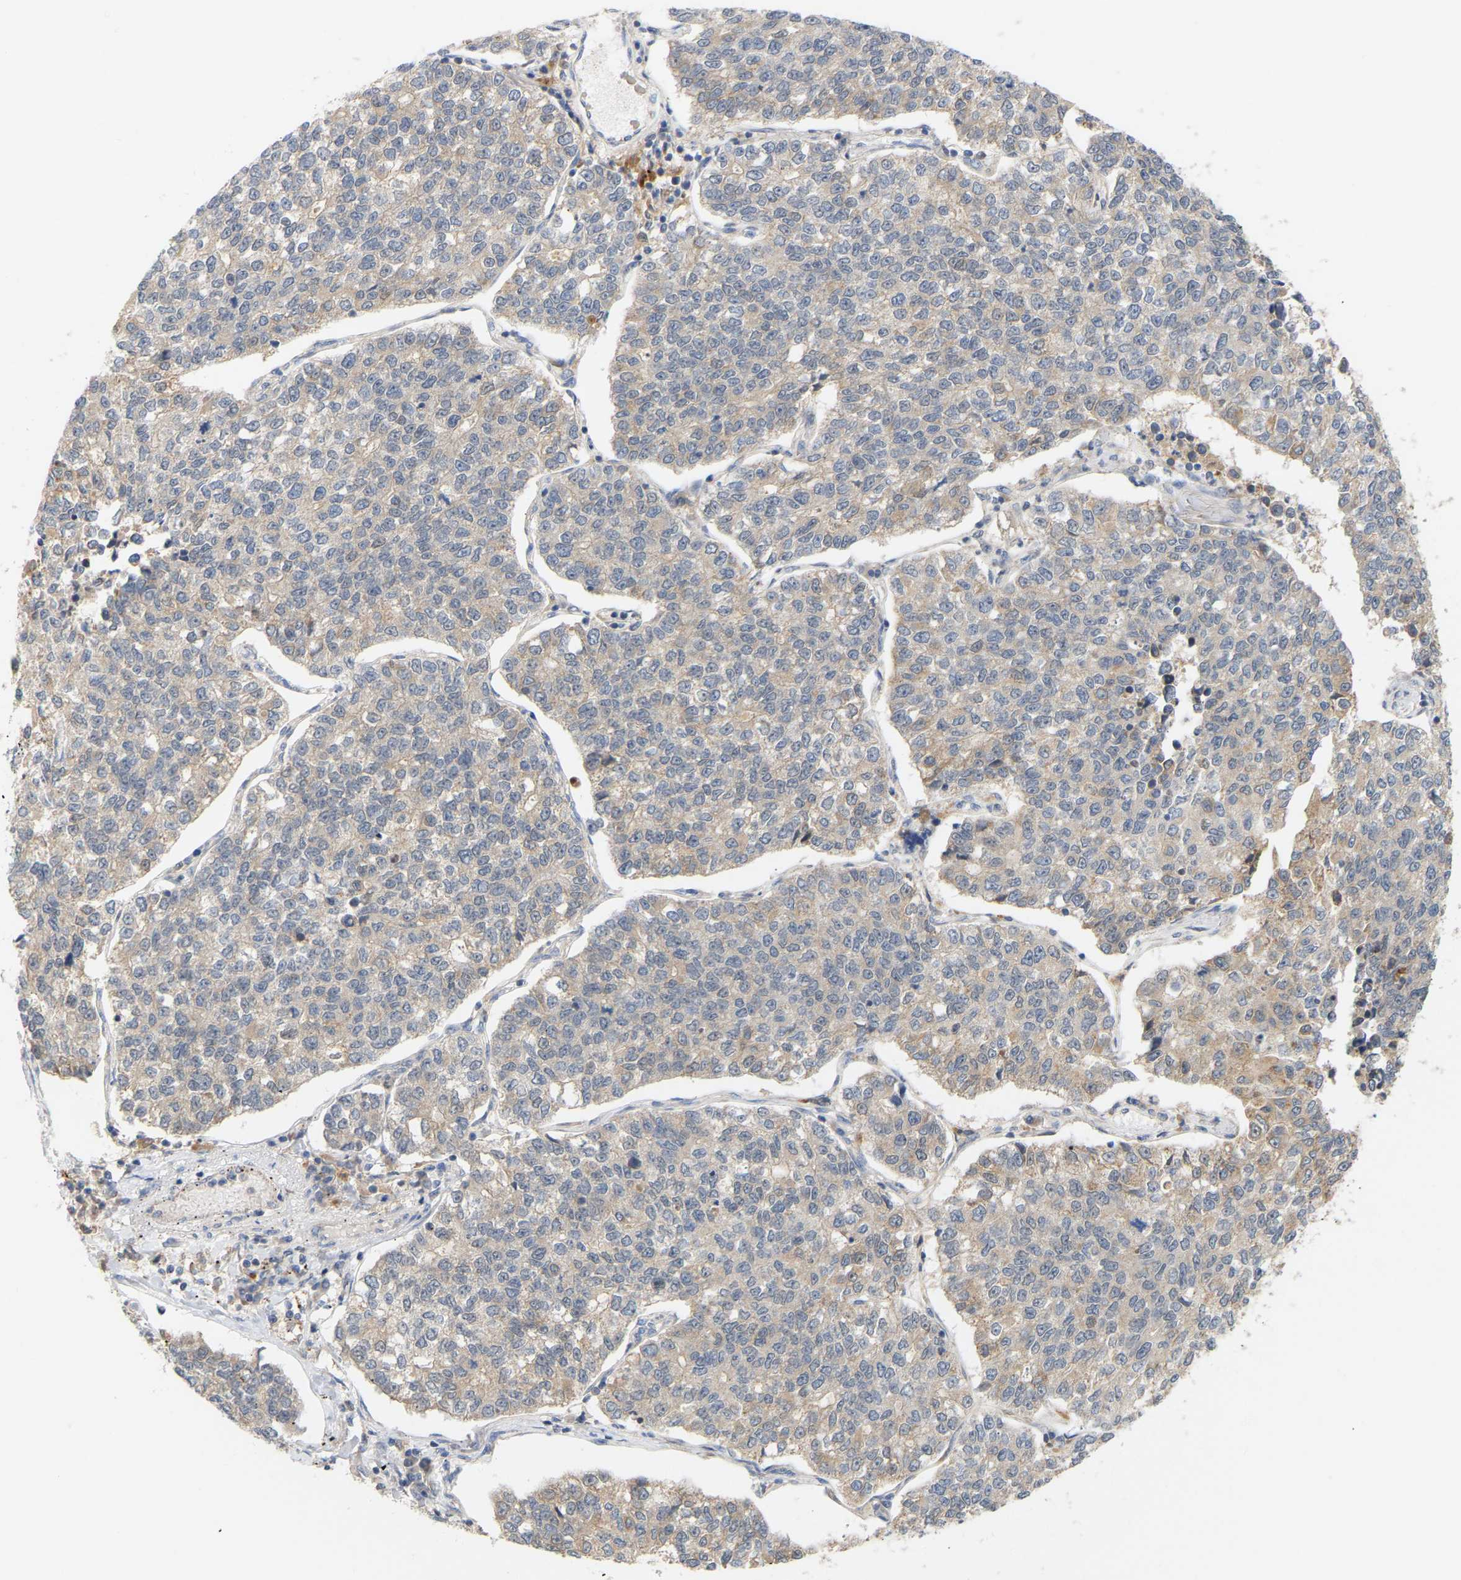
{"staining": {"intensity": "weak", "quantity": "25%-75%", "location": "cytoplasmic/membranous"}, "tissue": "lung cancer", "cell_type": "Tumor cells", "image_type": "cancer", "snomed": [{"axis": "morphology", "description": "Adenocarcinoma, NOS"}, {"axis": "topography", "description": "Lung"}], "caption": "Protein staining displays weak cytoplasmic/membranous staining in about 25%-75% of tumor cells in adenocarcinoma (lung). (DAB = brown stain, brightfield microscopy at high magnification).", "gene": "TPMT", "patient": {"sex": "male", "age": 49}}